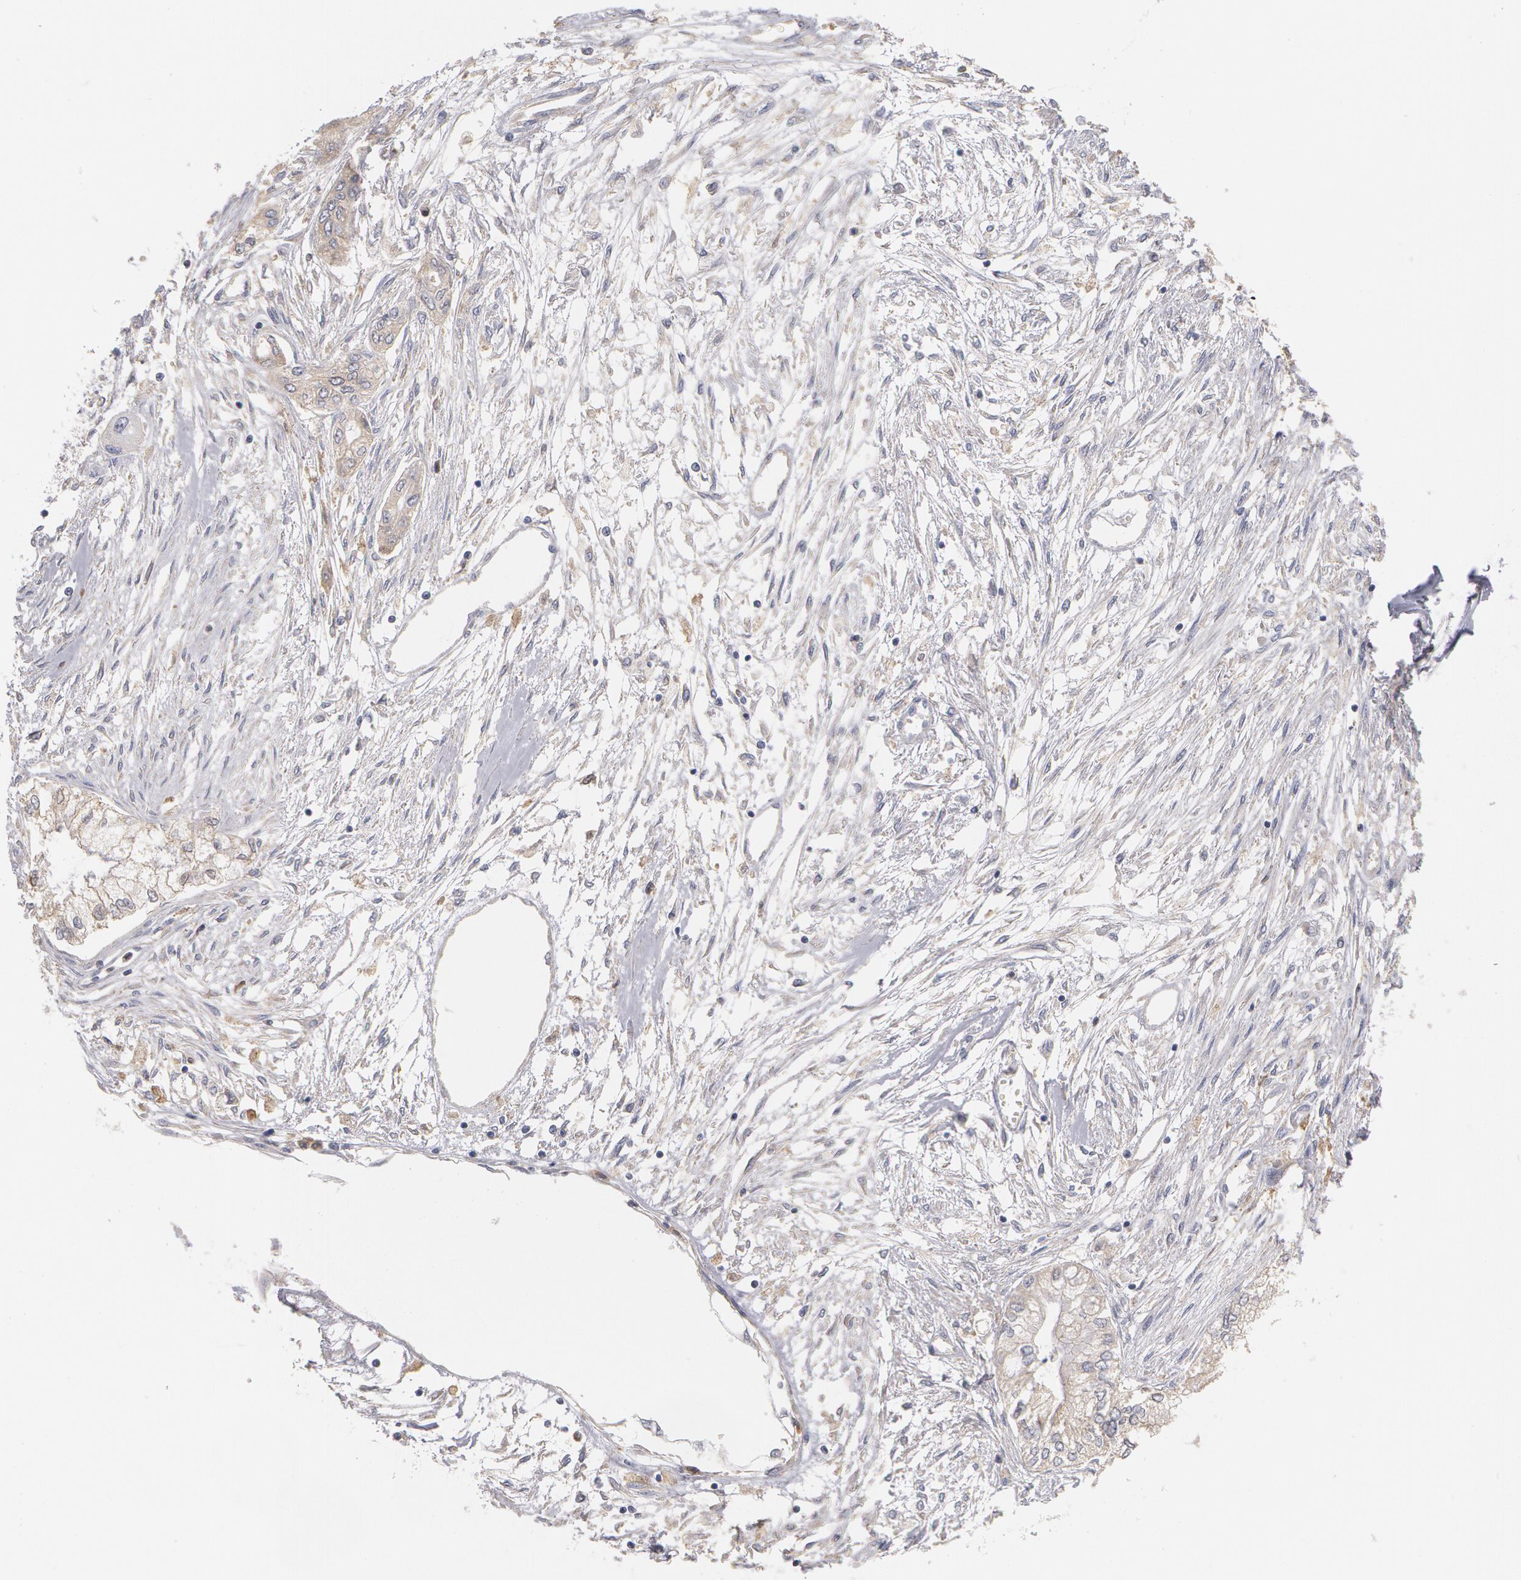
{"staining": {"intensity": "weak", "quantity": "25%-75%", "location": "cytoplasmic/membranous"}, "tissue": "pancreatic cancer", "cell_type": "Tumor cells", "image_type": "cancer", "snomed": [{"axis": "morphology", "description": "Adenocarcinoma, NOS"}, {"axis": "topography", "description": "Pancreas"}], "caption": "Tumor cells reveal low levels of weak cytoplasmic/membranous staining in approximately 25%-75% of cells in pancreatic adenocarcinoma. (IHC, brightfield microscopy, high magnification).", "gene": "SYK", "patient": {"sex": "male", "age": 79}}